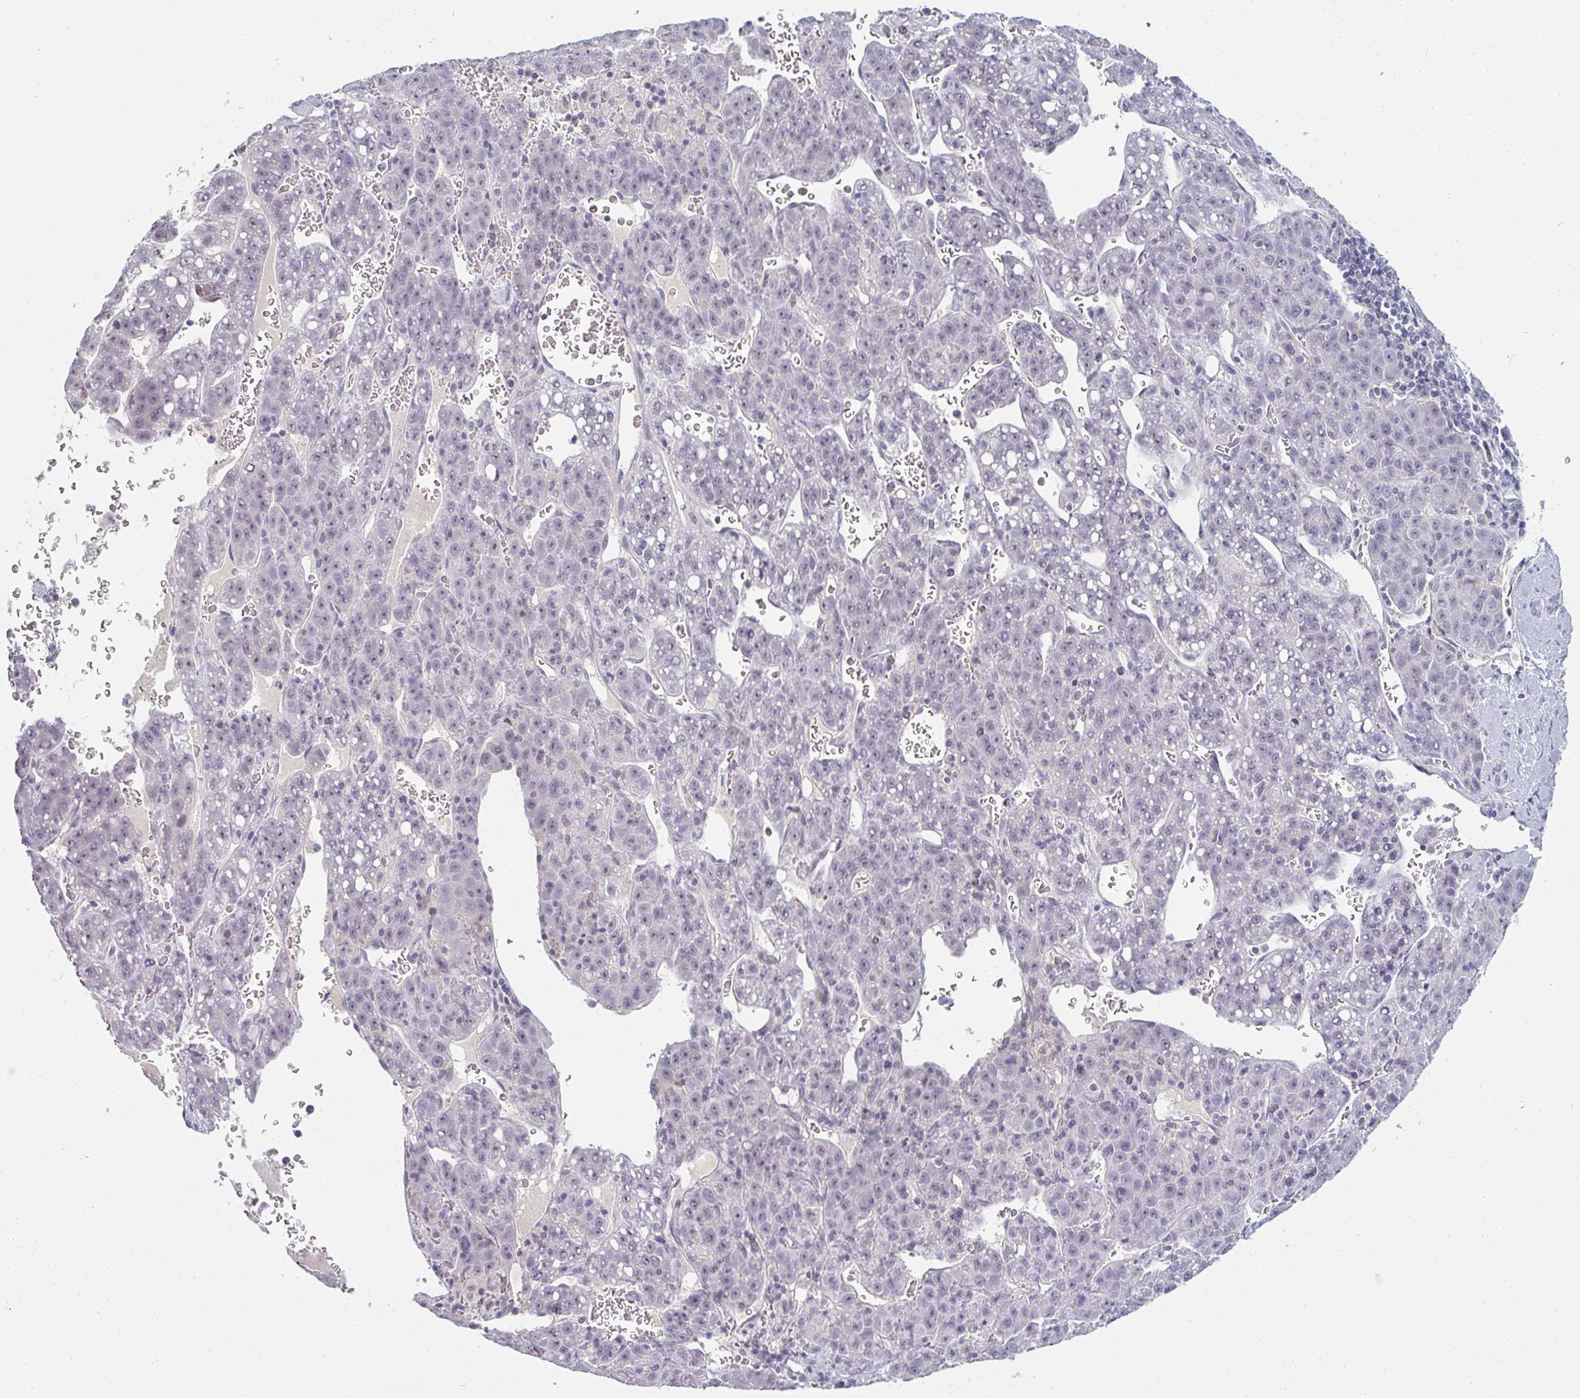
{"staining": {"intensity": "negative", "quantity": "none", "location": "none"}, "tissue": "liver cancer", "cell_type": "Tumor cells", "image_type": "cancer", "snomed": [{"axis": "morphology", "description": "Carcinoma, Hepatocellular, NOS"}, {"axis": "topography", "description": "Liver"}], "caption": "Immunohistochemistry photomicrograph of human hepatocellular carcinoma (liver) stained for a protein (brown), which shows no staining in tumor cells.", "gene": "PPFIA4", "patient": {"sex": "female", "age": 53}}